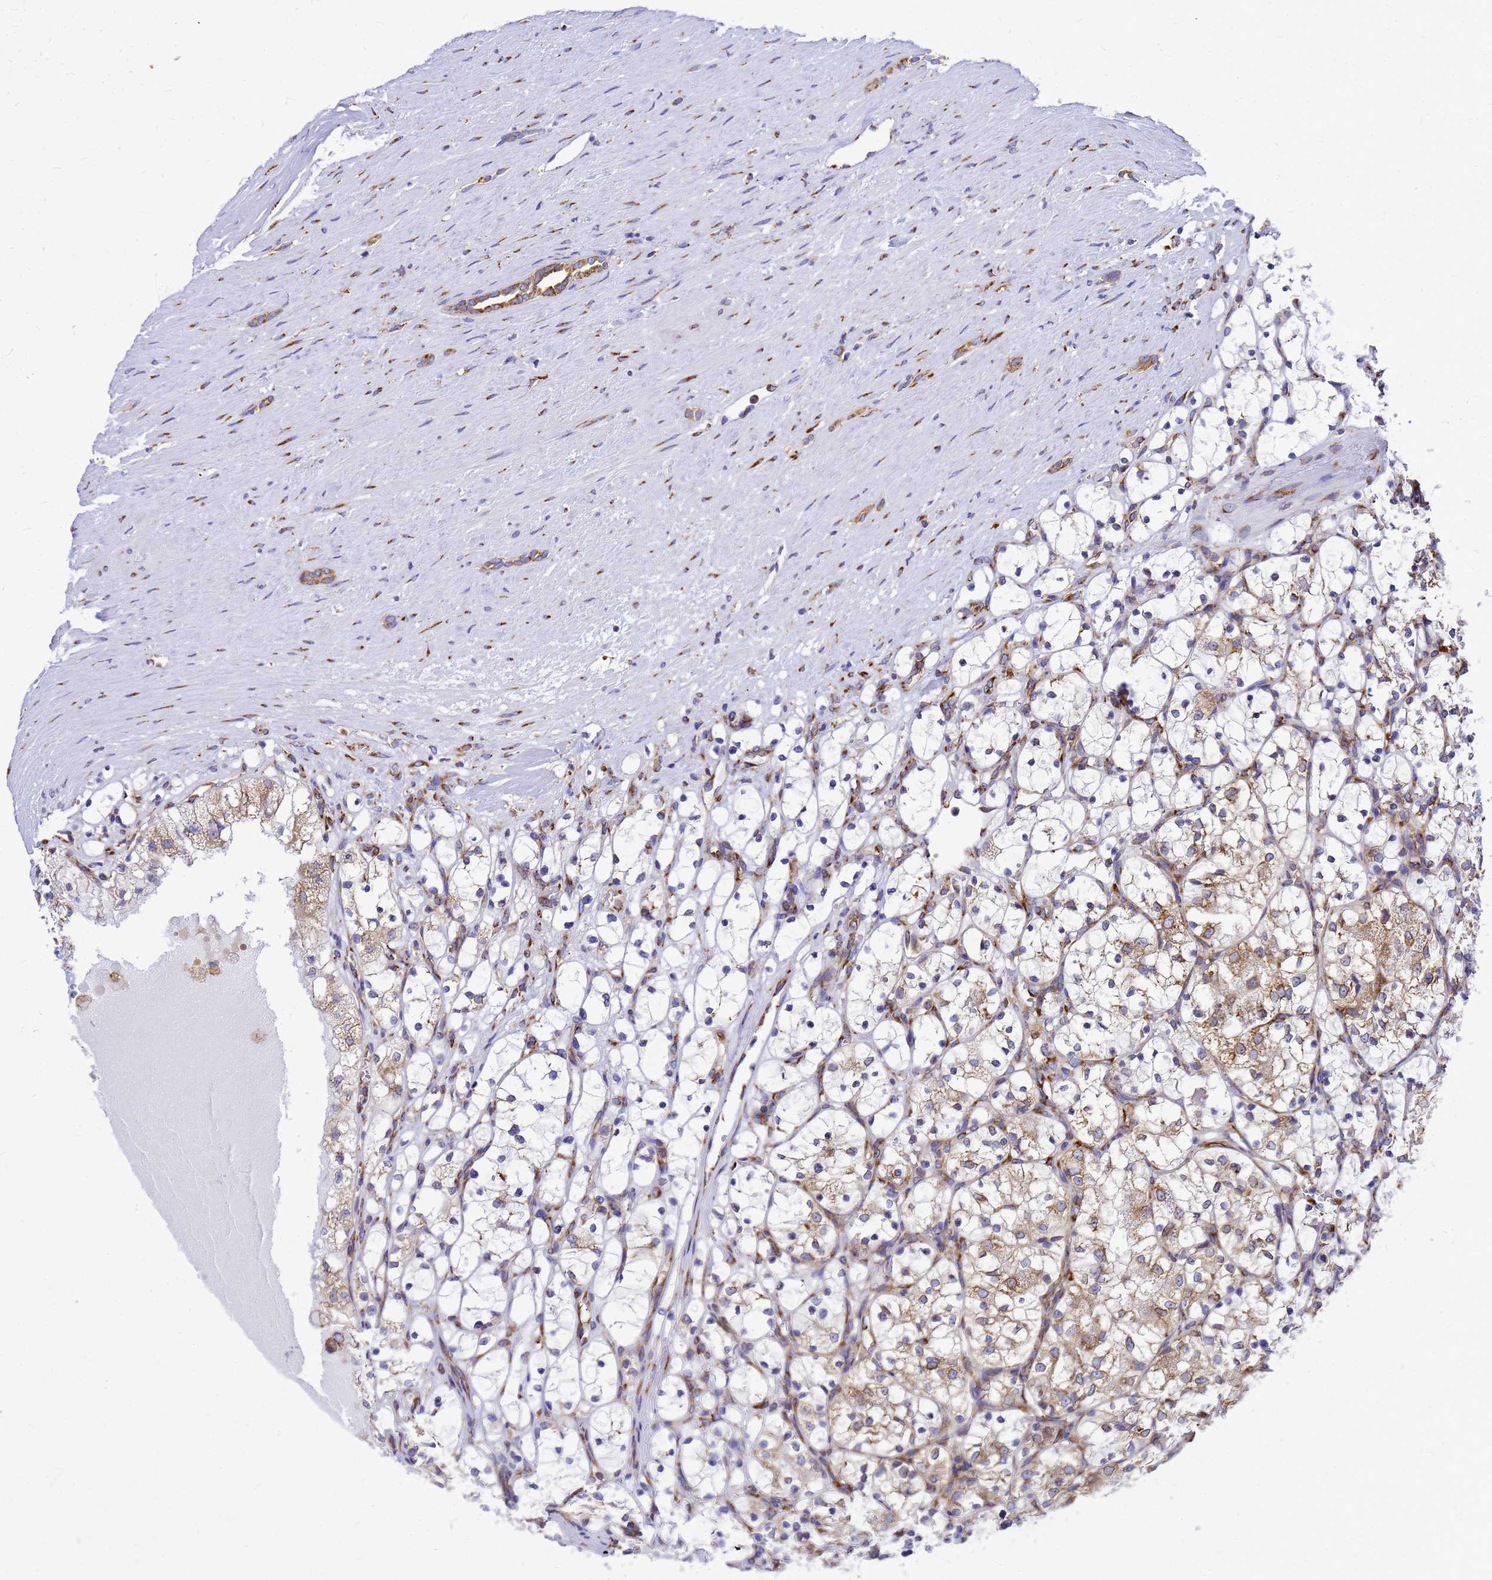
{"staining": {"intensity": "moderate", "quantity": "25%-75%", "location": "cytoplasmic/membranous"}, "tissue": "renal cancer", "cell_type": "Tumor cells", "image_type": "cancer", "snomed": [{"axis": "morphology", "description": "Adenocarcinoma, NOS"}, {"axis": "topography", "description": "Kidney"}], "caption": "Renal cancer (adenocarcinoma) stained for a protein exhibits moderate cytoplasmic/membranous positivity in tumor cells.", "gene": "EEF1D", "patient": {"sex": "female", "age": 69}}